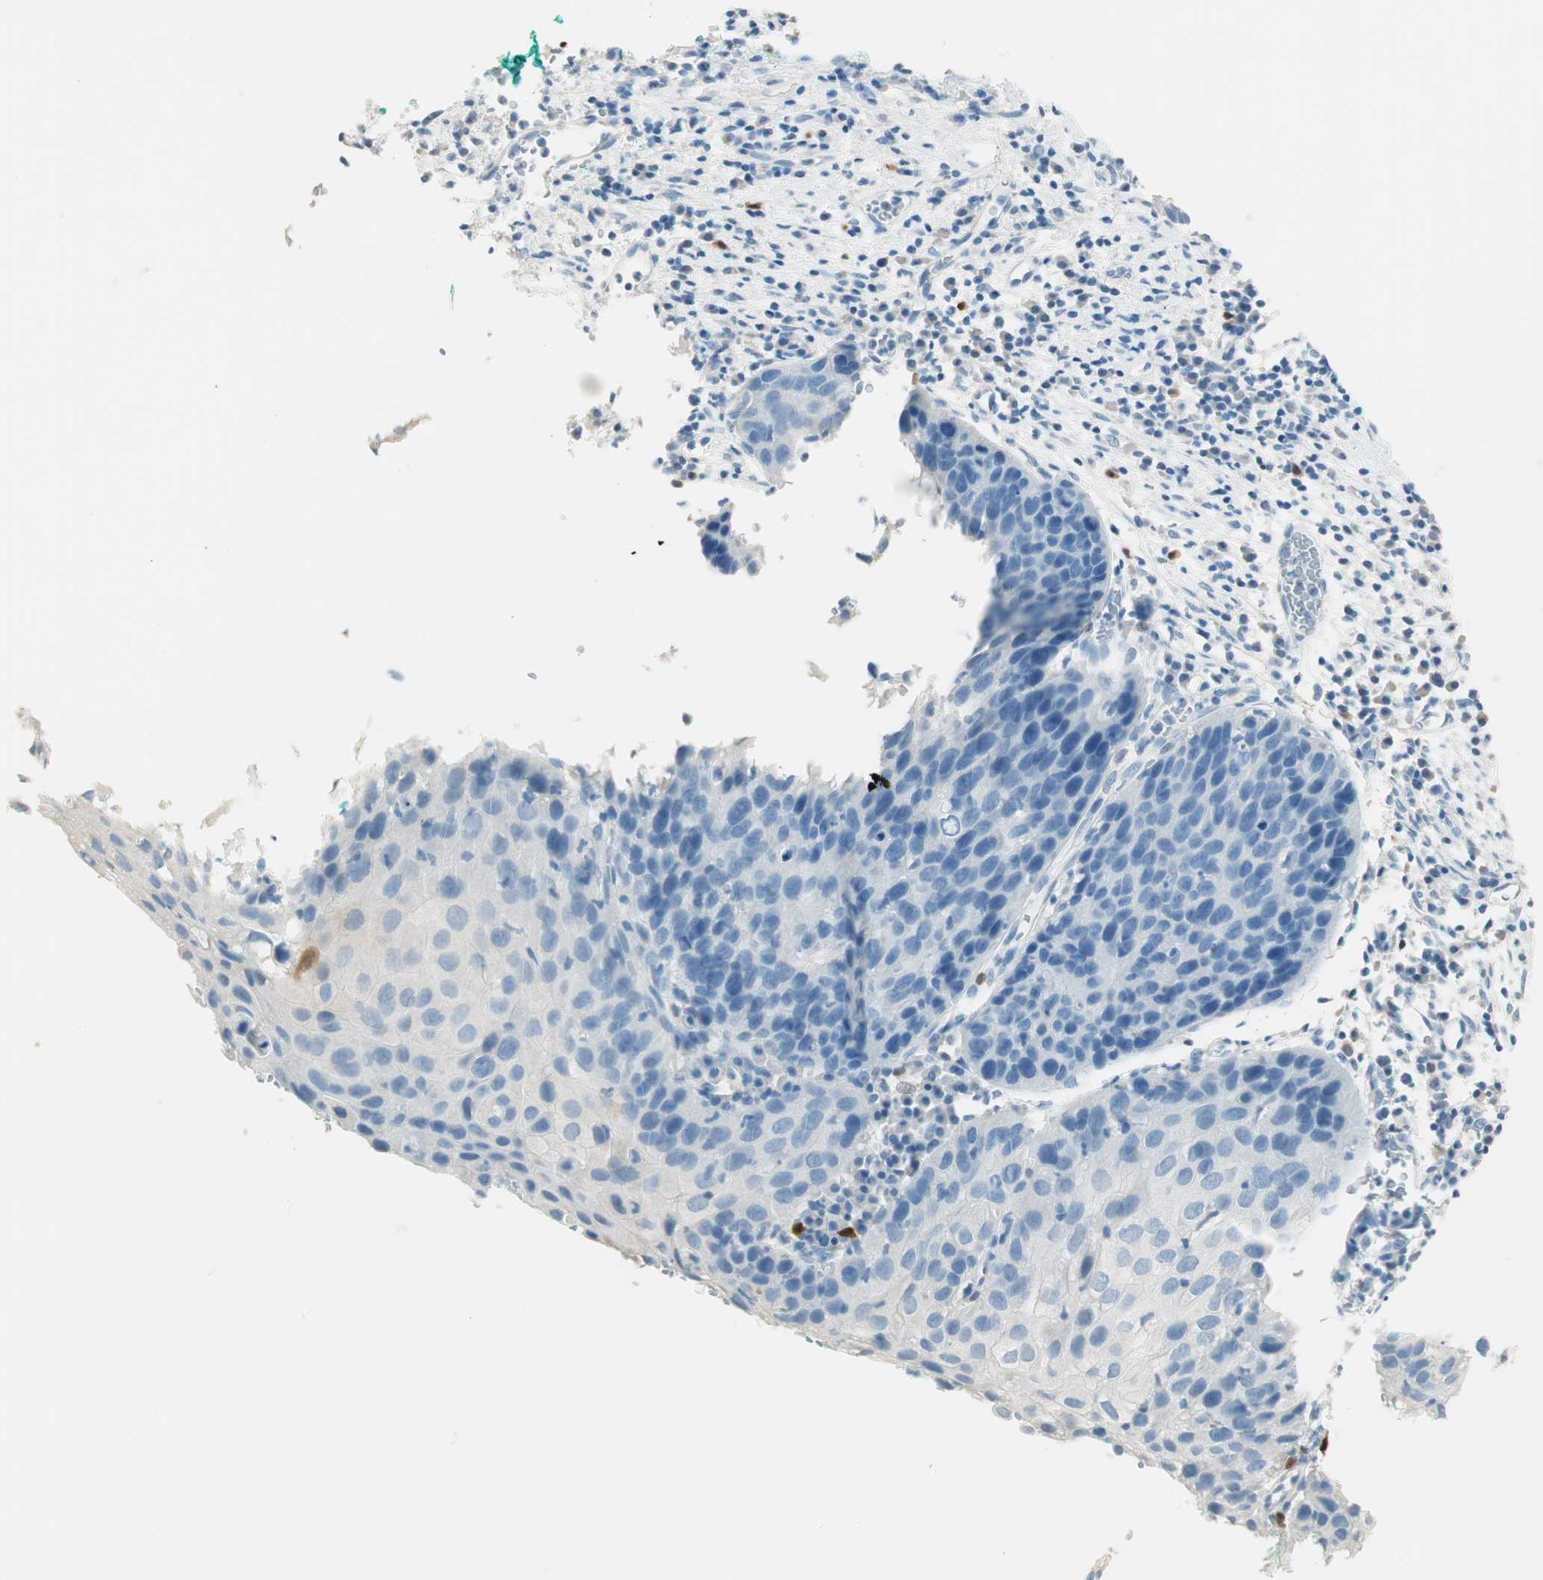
{"staining": {"intensity": "negative", "quantity": "none", "location": "none"}, "tissue": "cervical cancer", "cell_type": "Tumor cells", "image_type": "cancer", "snomed": [{"axis": "morphology", "description": "Squamous cell carcinoma, NOS"}, {"axis": "topography", "description": "Cervix"}], "caption": "High magnification brightfield microscopy of cervical cancer stained with DAB (brown) and counterstained with hematoxylin (blue): tumor cells show no significant staining.", "gene": "HPGD", "patient": {"sex": "female", "age": 38}}